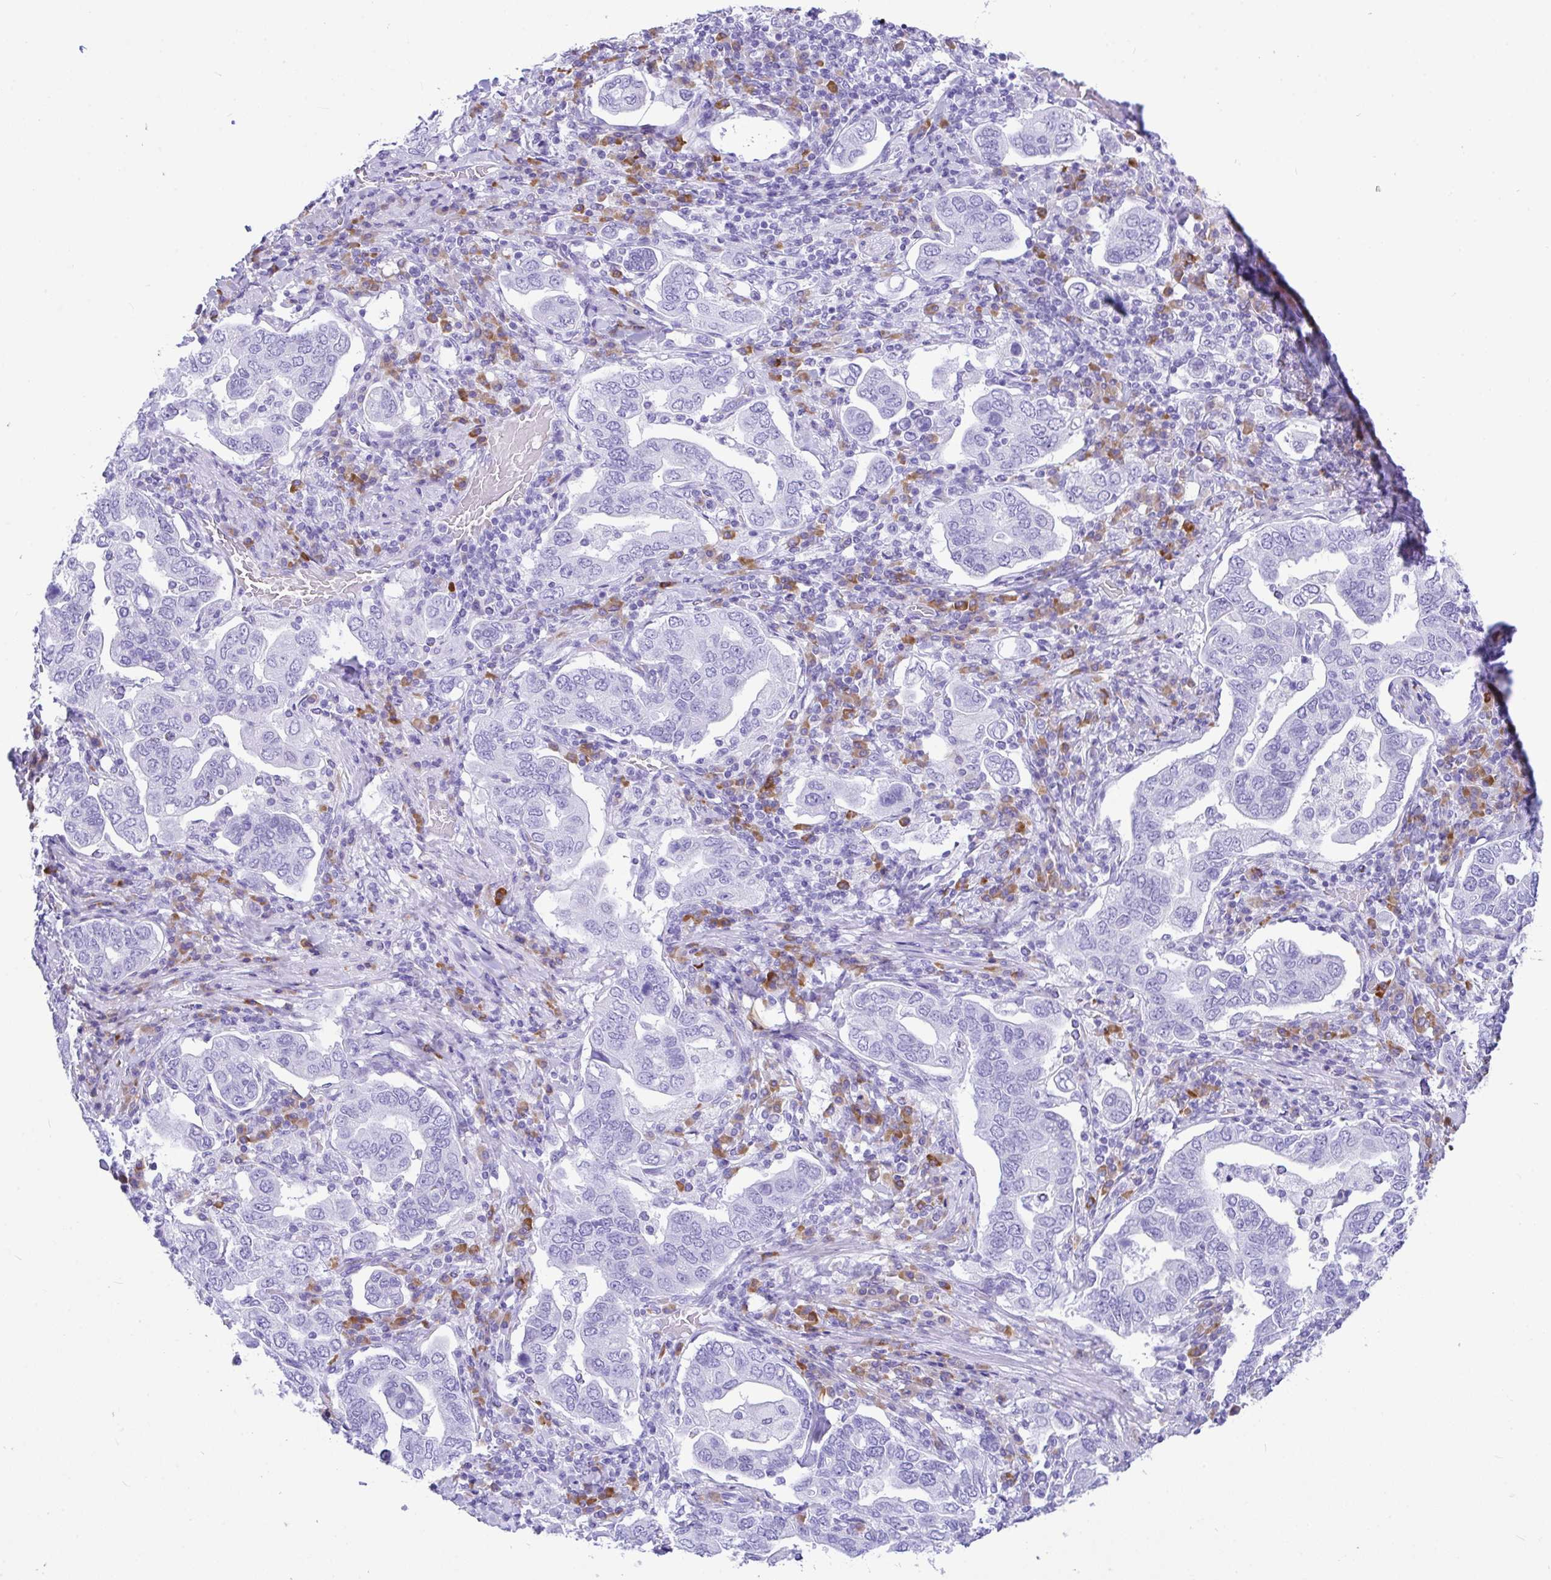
{"staining": {"intensity": "negative", "quantity": "none", "location": "none"}, "tissue": "stomach cancer", "cell_type": "Tumor cells", "image_type": "cancer", "snomed": [{"axis": "morphology", "description": "Adenocarcinoma, NOS"}, {"axis": "topography", "description": "Stomach, upper"}, {"axis": "topography", "description": "Stomach"}], "caption": "Immunohistochemistry (IHC) micrograph of adenocarcinoma (stomach) stained for a protein (brown), which shows no staining in tumor cells.", "gene": "BEST4", "patient": {"sex": "male", "age": 62}}